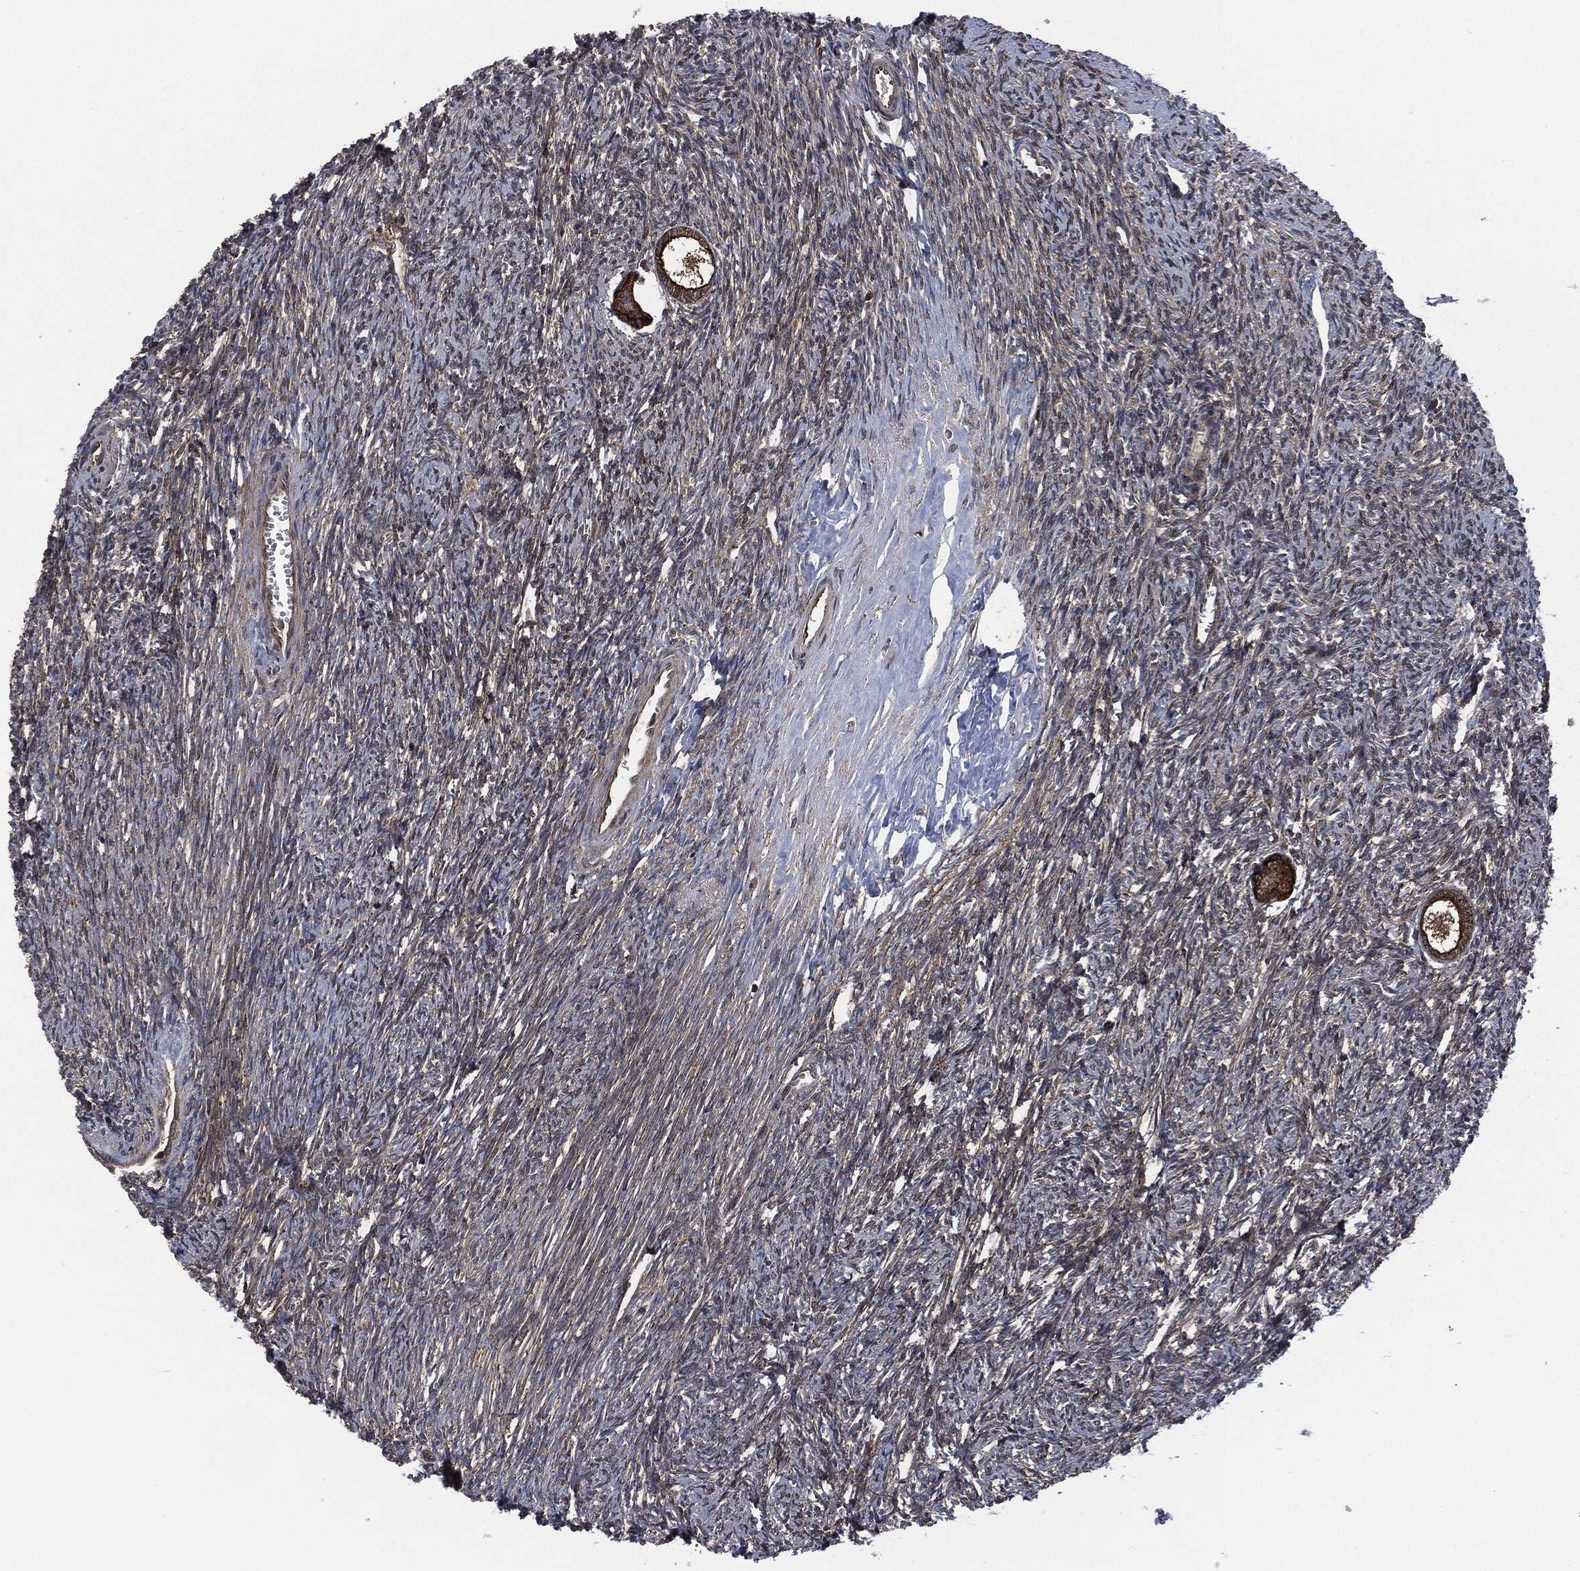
{"staining": {"intensity": "strong", "quantity": ">75%", "location": "cytoplasmic/membranous"}, "tissue": "ovary", "cell_type": "Follicle cells", "image_type": "normal", "snomed": [{"axis": "morphology", "description": "Normal tissue, NOS"}, {"axis": "topography", "description": "Fallopian tube"}, {"axis": "topography", "description": "Ovary"}], "caption": "Immunohistochemistry photomicrograph of unremarkable ovary stained for a protein (brown), which shows high levels of strong cytoplasmic/membranous staining in about >75% of follicle cells.", "gene": "HRAS", "patient": {"sex": "female", "age": 33}}